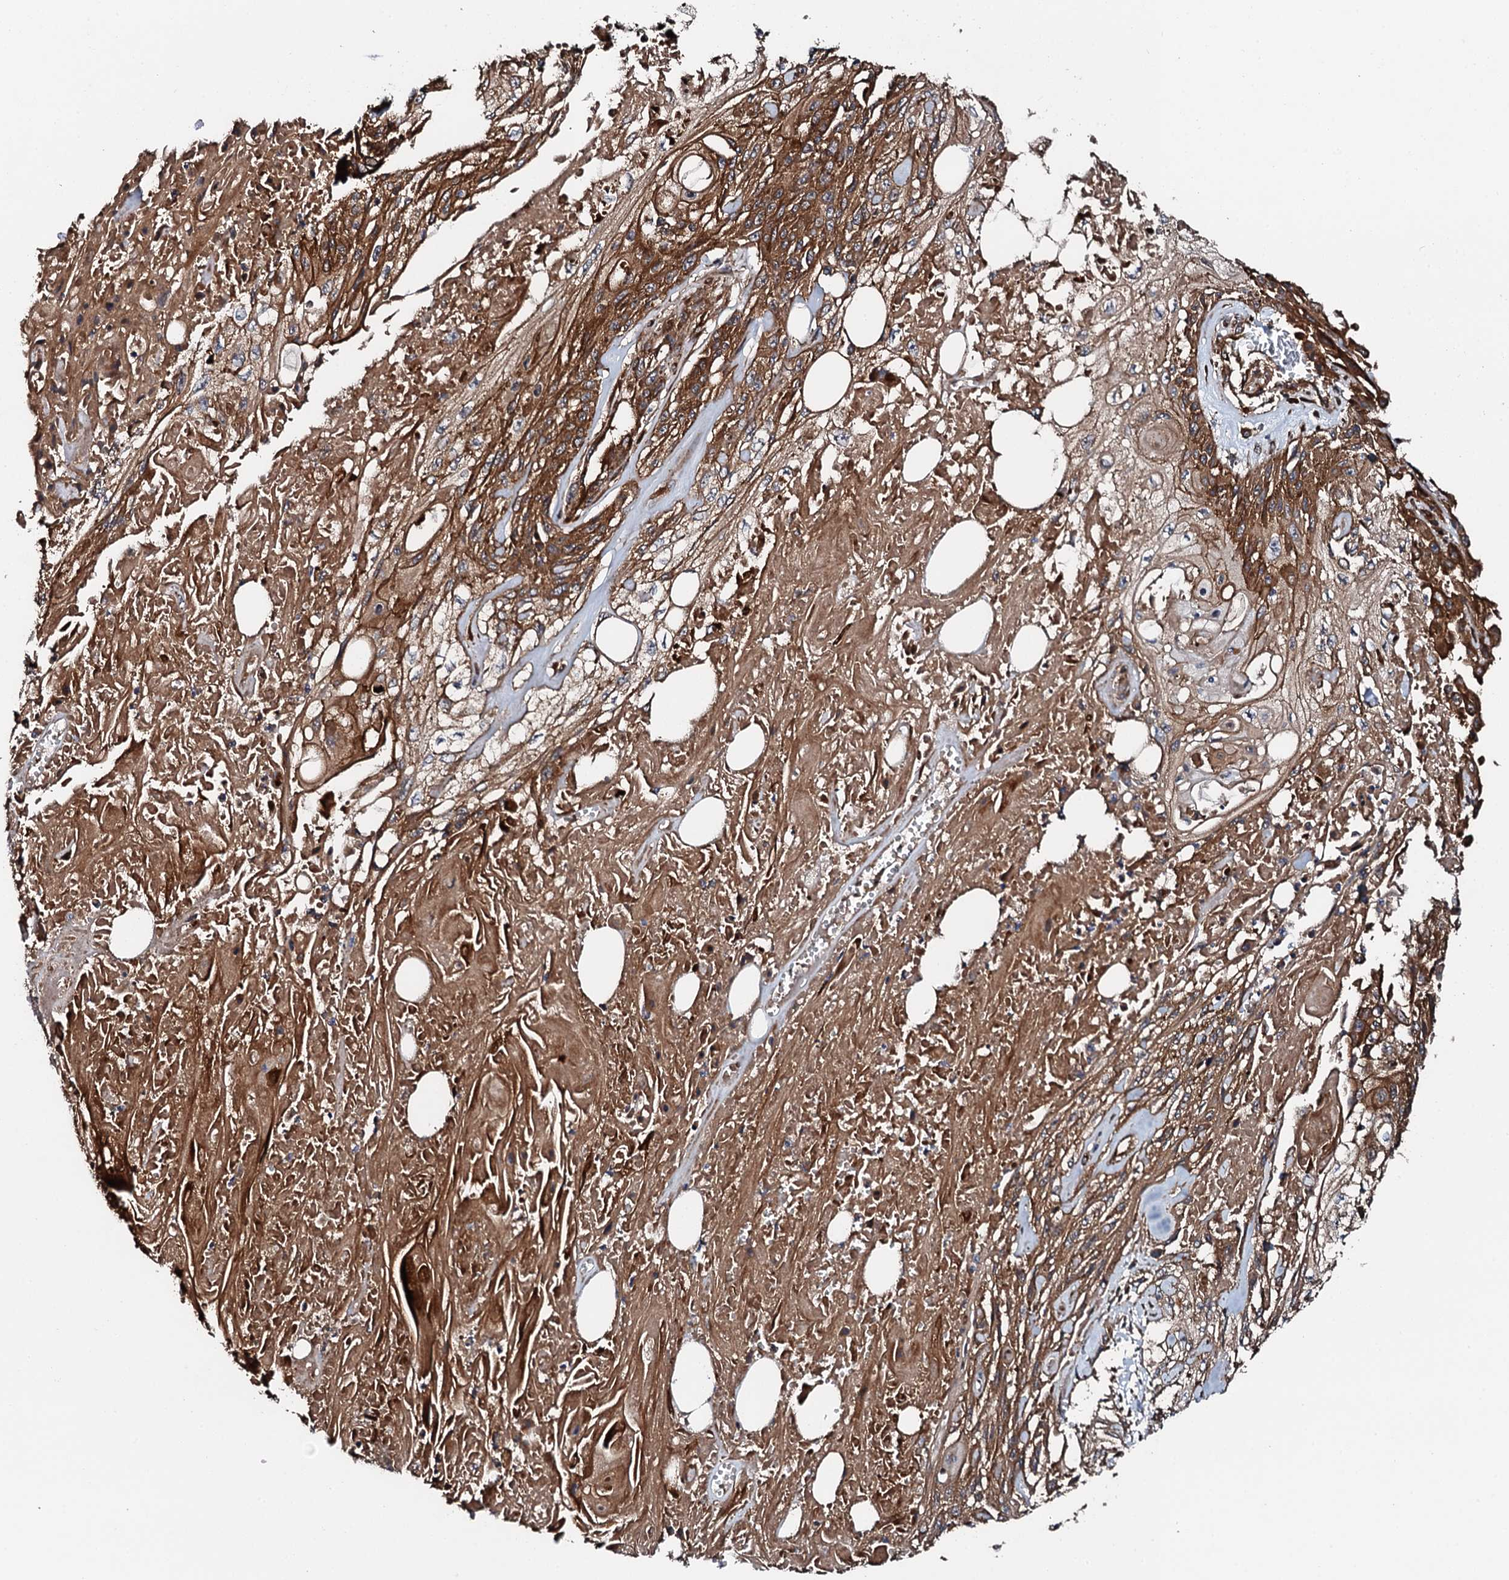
{"staining": {"intensity": "moderate", "quantity": ">75%", "location": "cytoplasmic/membranous"}, "tissue": "skin cancer", "cell_type": "Tumor cells", "image_type": "cancer", "snomed": [{"axis": "morphology", "description": "Squamous cell carcinoma, NOS"}, {"axis": "morphology", "description": "Squamous cell carcinoma, metastatic, NOS"}, {"axis": "topography", "description": "Skin"}, {"axis": "topography", "description": "Lymph node"}], "caption": "Approximately >75% of tumor cells in human squamous cell carcinoma (skin) display moderate cytoplasmic/membranous protein expression as visualized by brown immunohistochemical staining.", "gene": "FLYWCH1", "patient": {"sex": "male", "age": 75}}